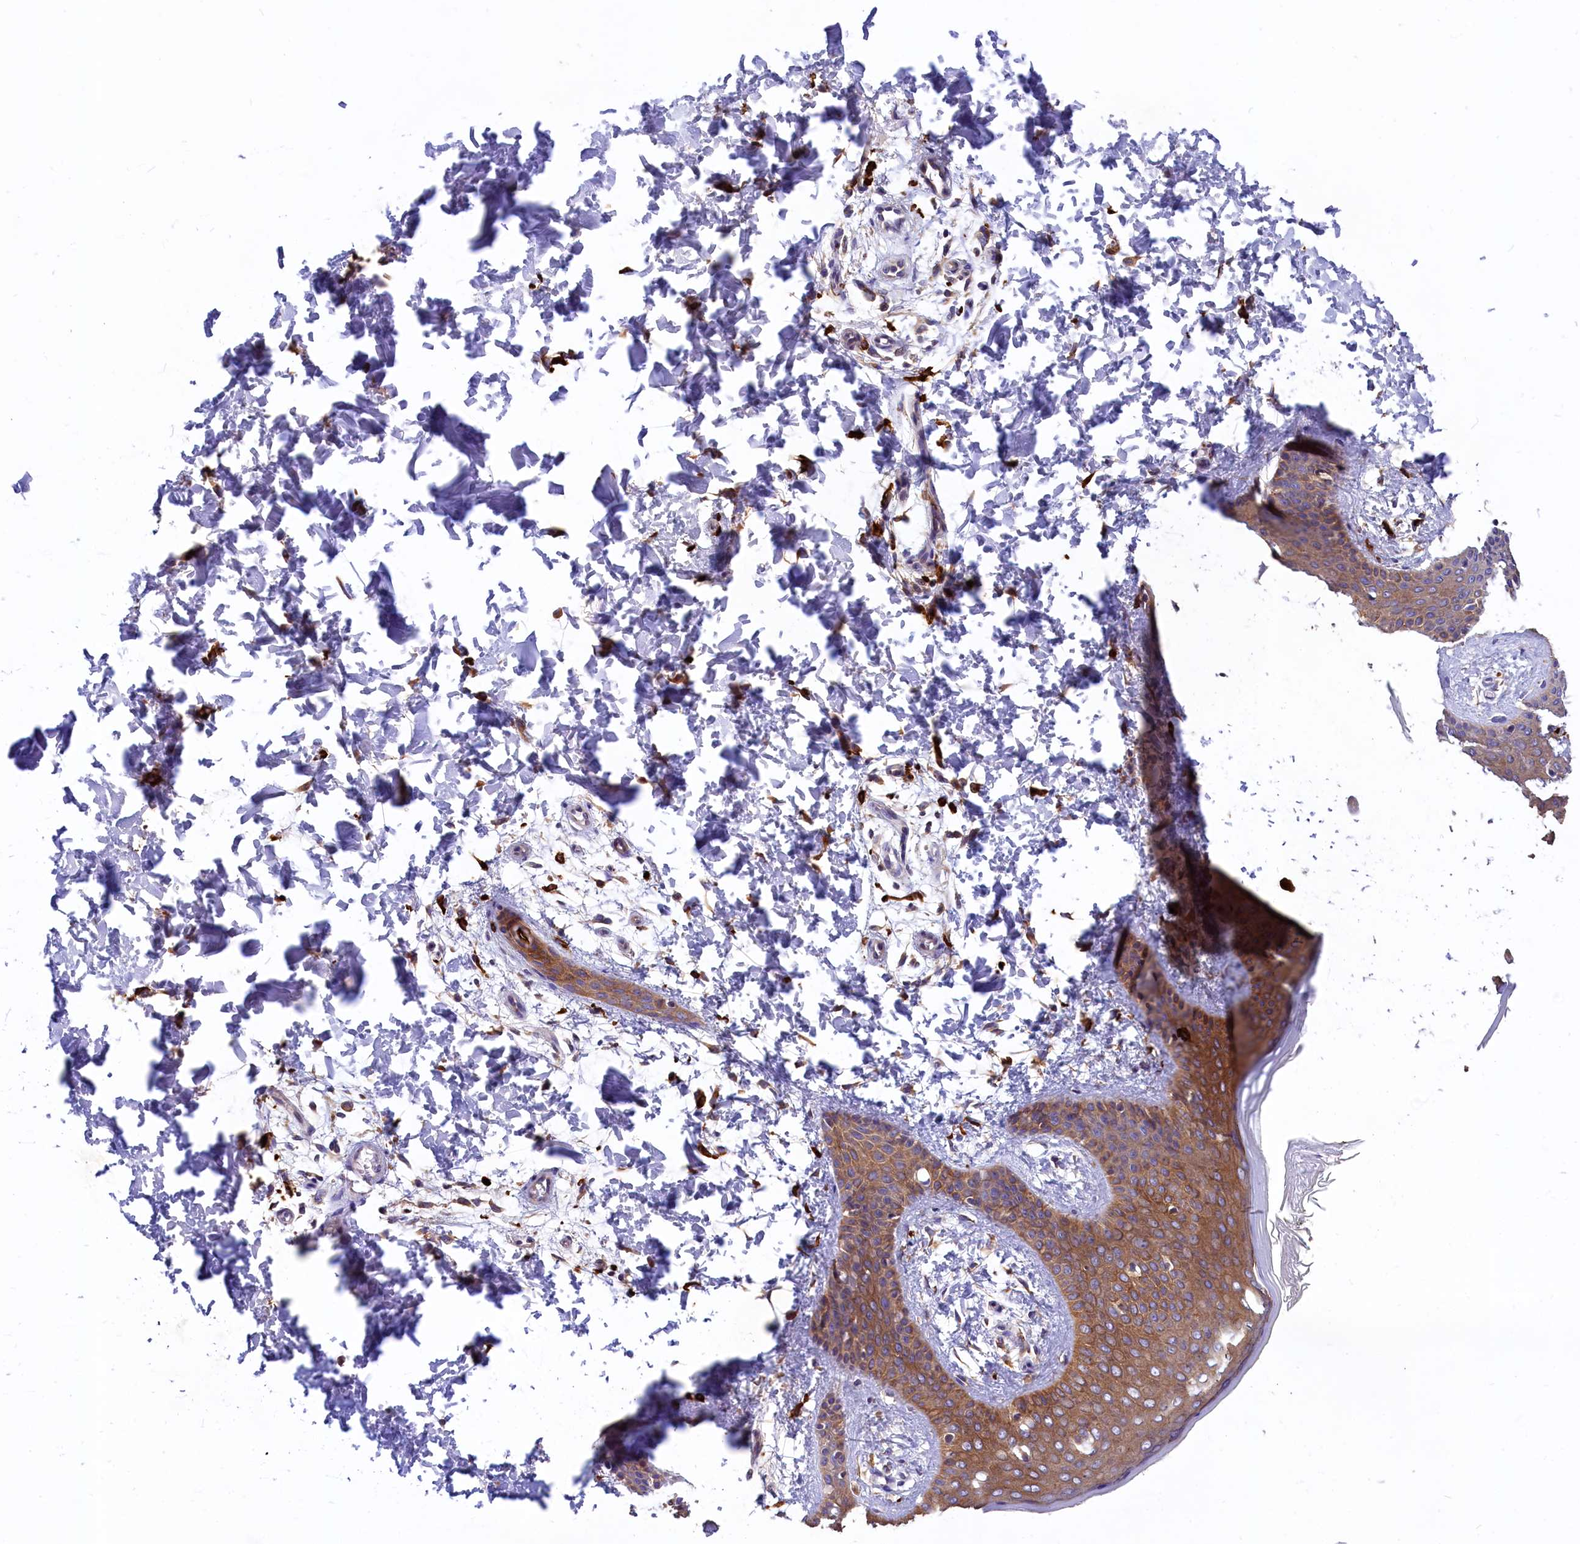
{"staining": {"intensity": "negative", "quantity": "none", "location": "none"}, "tissue": "skin", "cell_type": "Fibroblasts", "image_type": "normal", "snomed": [{"axis": "morphology", "description": "Normal tissue, NOS"}, {"axis": "topography", "description": "Skin"}], "caption": "IHC image of unremarkable skin stained for a protein (brown), which shows no positivity in fibroblasts.", "gene": "EPS8L2", "patient": {"sex": "male", "age": 36}}